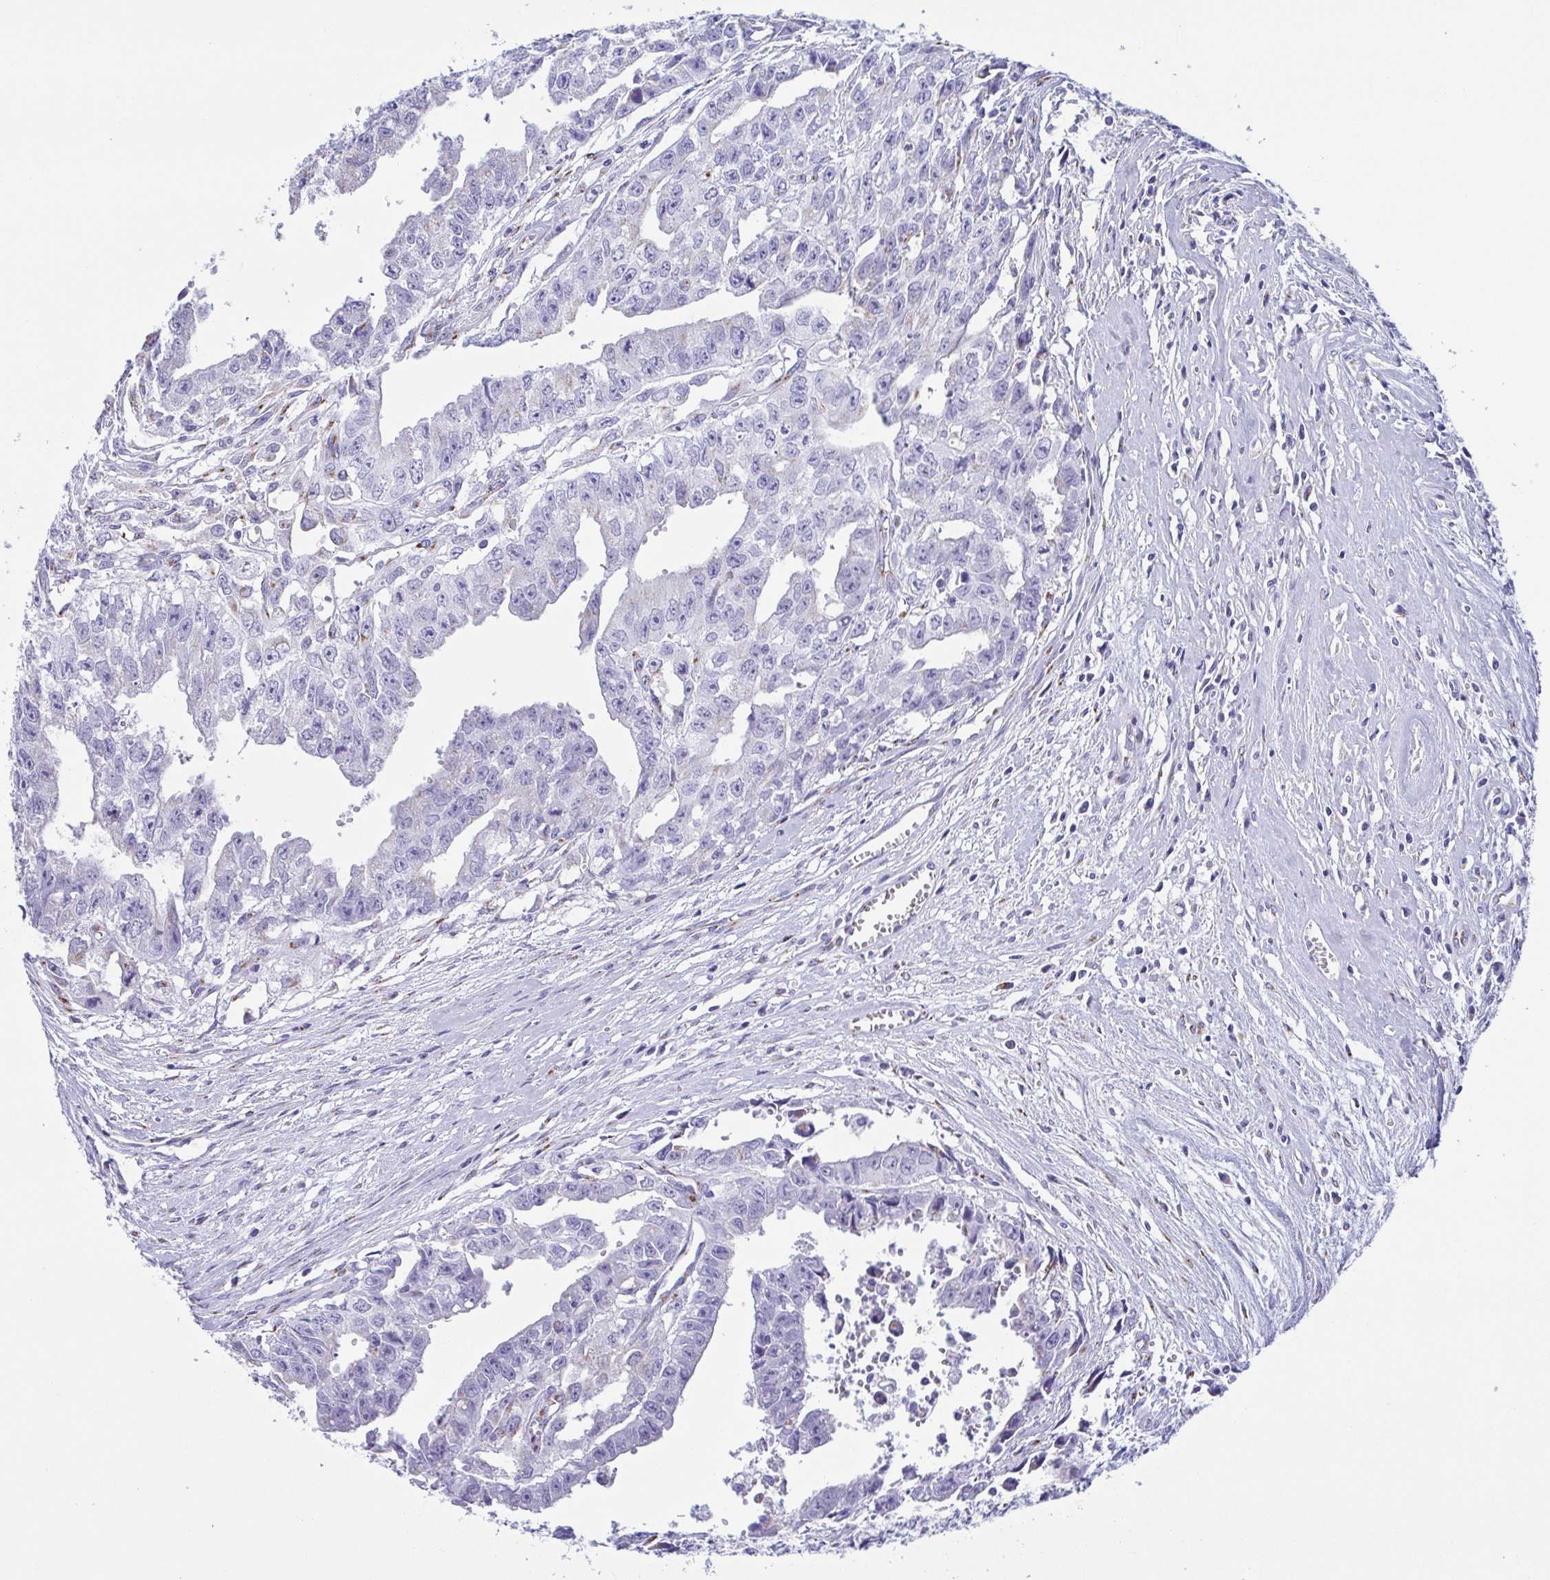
{"staining": {"intensity": "weak", "quantity": "<25%", "location": "cytoplasmic/membranous"}, "tissue": "testis cancer", "cell_type": "Tumor cells", "image_type": "cancer", "snomed": [{"axis": "morphology", "description": "Carcinoma, Embryonal, NOS"}, {"axis": "morphology", "description": "Teratoma, malignant, NOS"}, {"axis": "topography", "description": "Testis"}], "caption": "Immunohistochemistry (IHC) histopathology image of human testis cancer (malignant teratoma) stained for a protein (brown), which exhibits no staining in tumor cells.", "gene": "SULT1B1", "patient": {"sex": "male", "age": 24}}